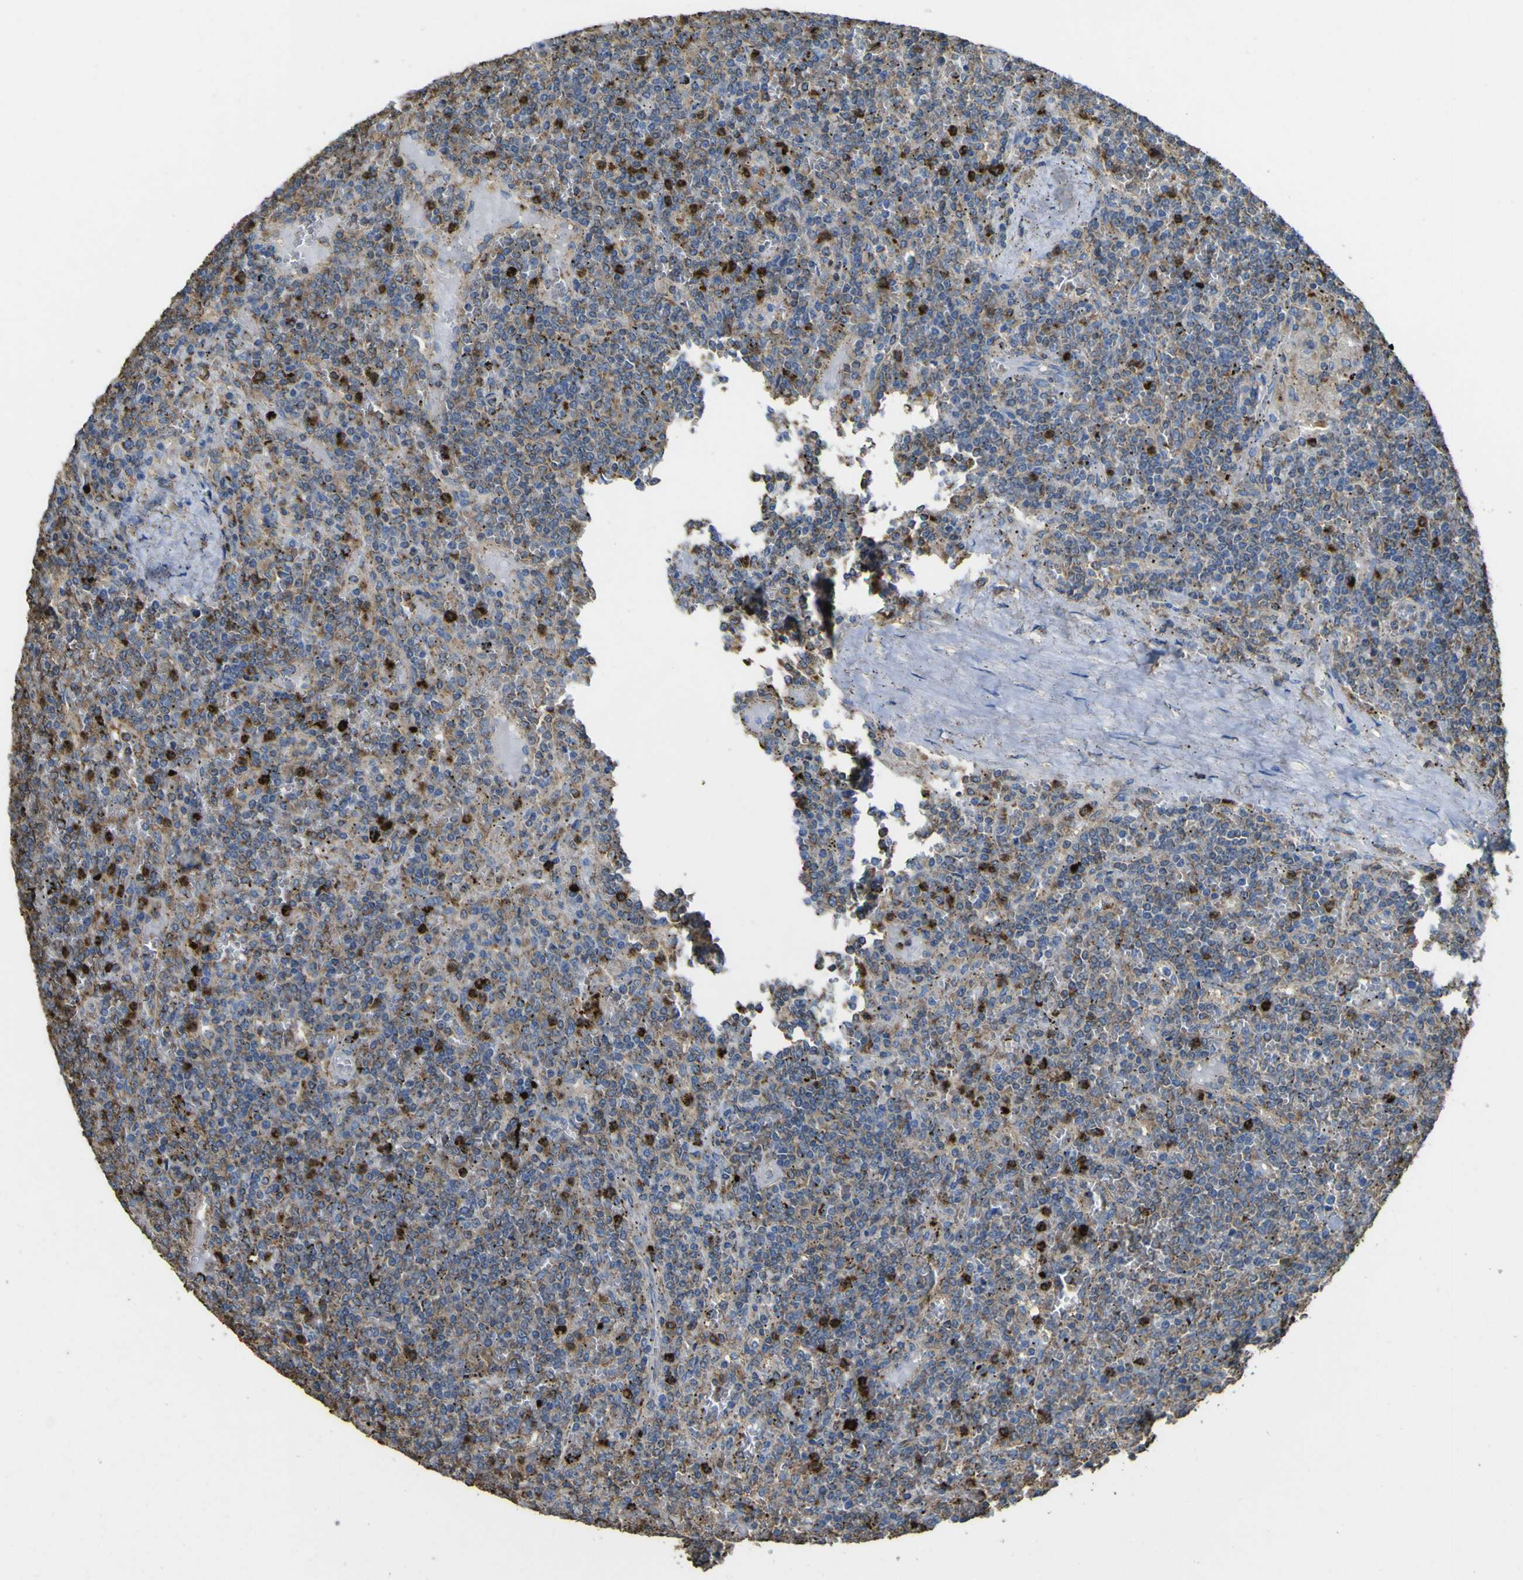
{"staining": {"intensity": "moderate", "quantity": "25%-75%", "location": "cytoplasmic/membranous"}, "tissue": "lymphoma", "cell_type": "Tumor cells", "image_type": "cancer", "snomed": [{"axis": "morphology", "description": "Malignant lymphoma, non-Hodgkin's type, Low grade"}, {"axis": "topography", "description": "Spleen"}], "caption": "Low-grade malignant lymphoma, non-Hodgkin's type tissue shows moderate cytoplasmic/membranous staining in approximately 25%-75% of tumor cells, visualized by immunohistochemistry. The staining is performed using DAB brown chromogen to label protein expression. The nuclei are counter-stained blue using hematoxylin.", "gene": "ACSL3", "patient": {"sex": "female", "age": 19}}